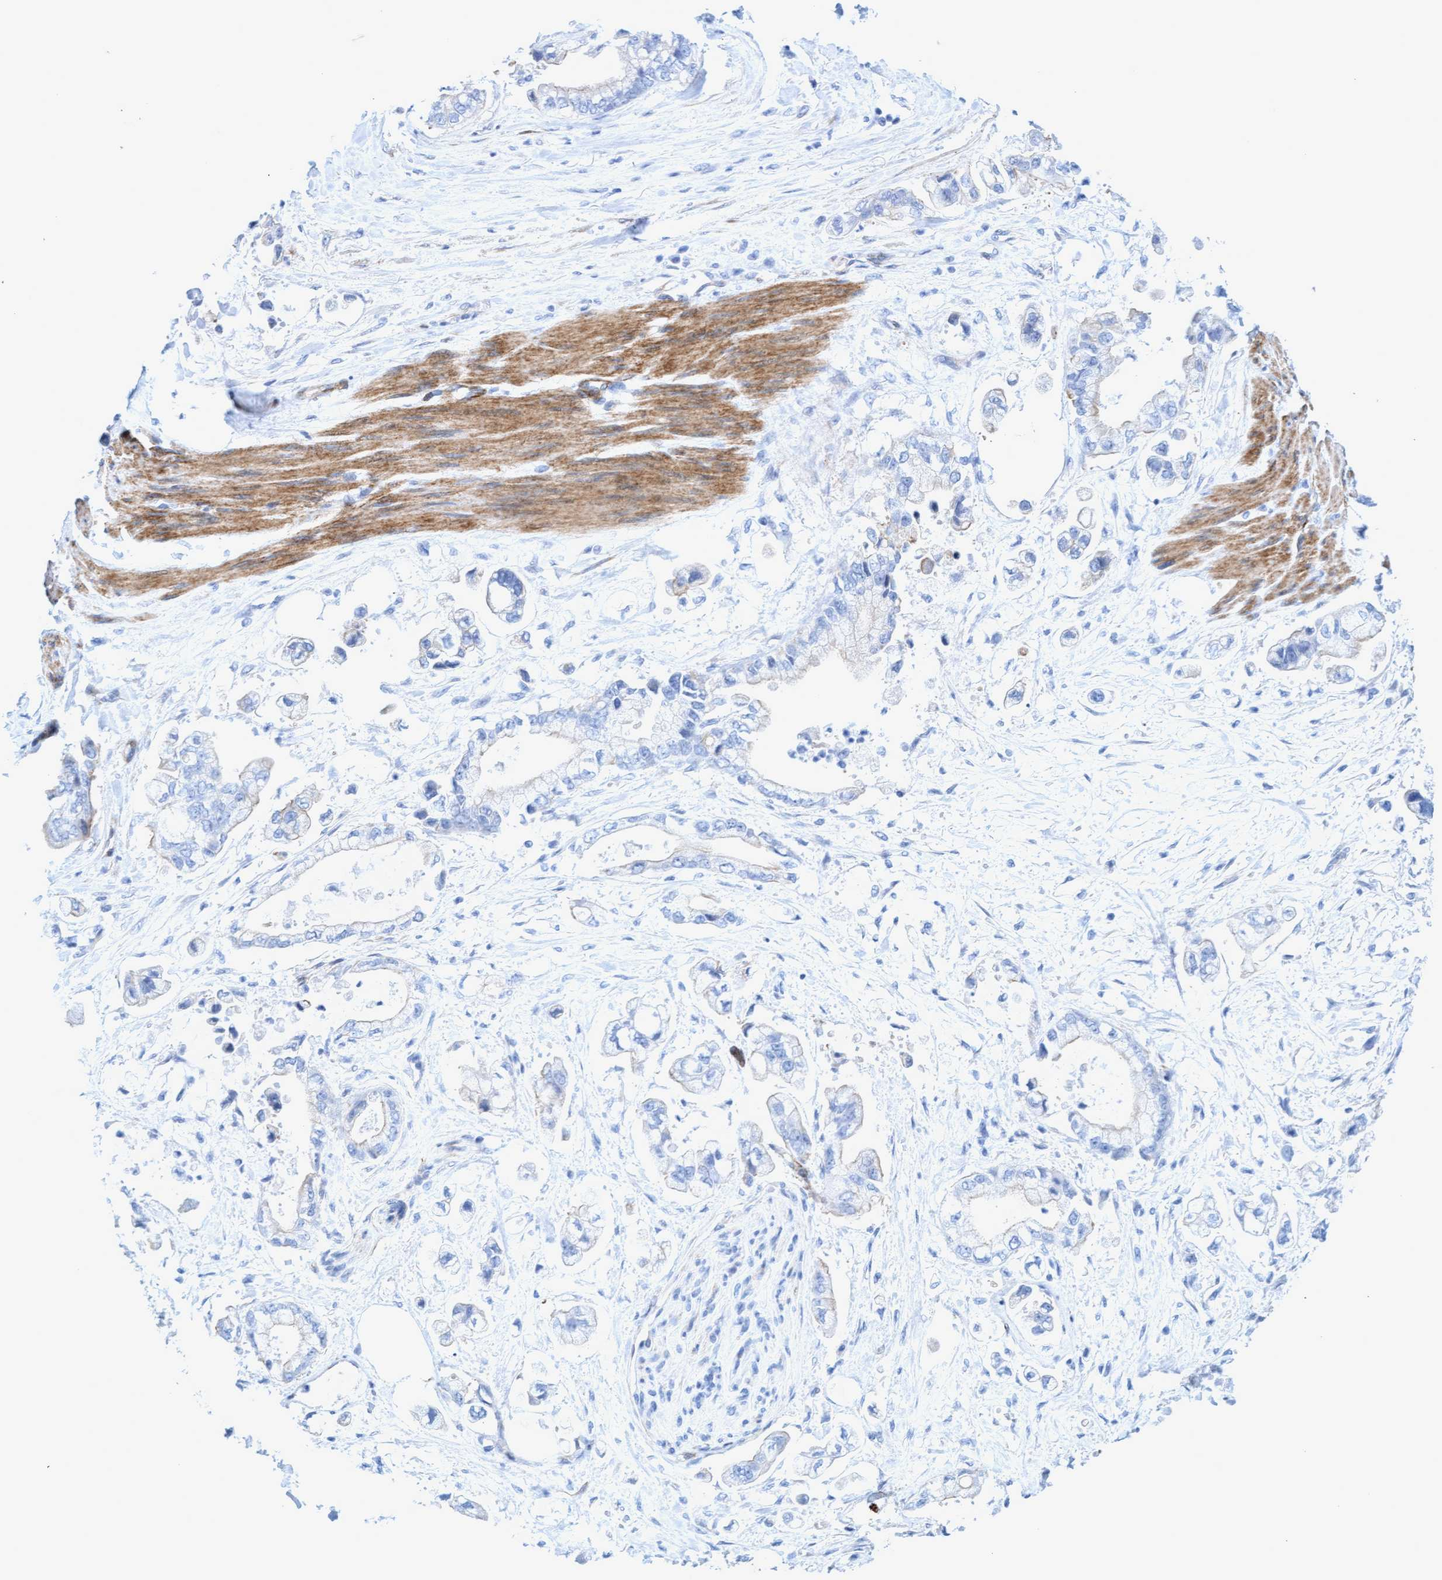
{"staining": {"intensity": "negative", "quantity": "none", "location": "none"}, "tissue": "stomach cancer", "cell_type": "Tumor cells", "image_type": "cancer", "snomed": [{"axis": "morphology", "description": "Normal tissue, NOS"}, {"axis": "morphology", "description": "Adenocarcinoma, NOS"}, {"axis": "topography", "description": "Stomach"}], "caption": "Human adenocarcinoma (stomach) stained for a protein using immunohistochemistry shows no expression in tumor cells.", "gene": "MTFR1", "patient": {"sex": "male", "age": 62}}